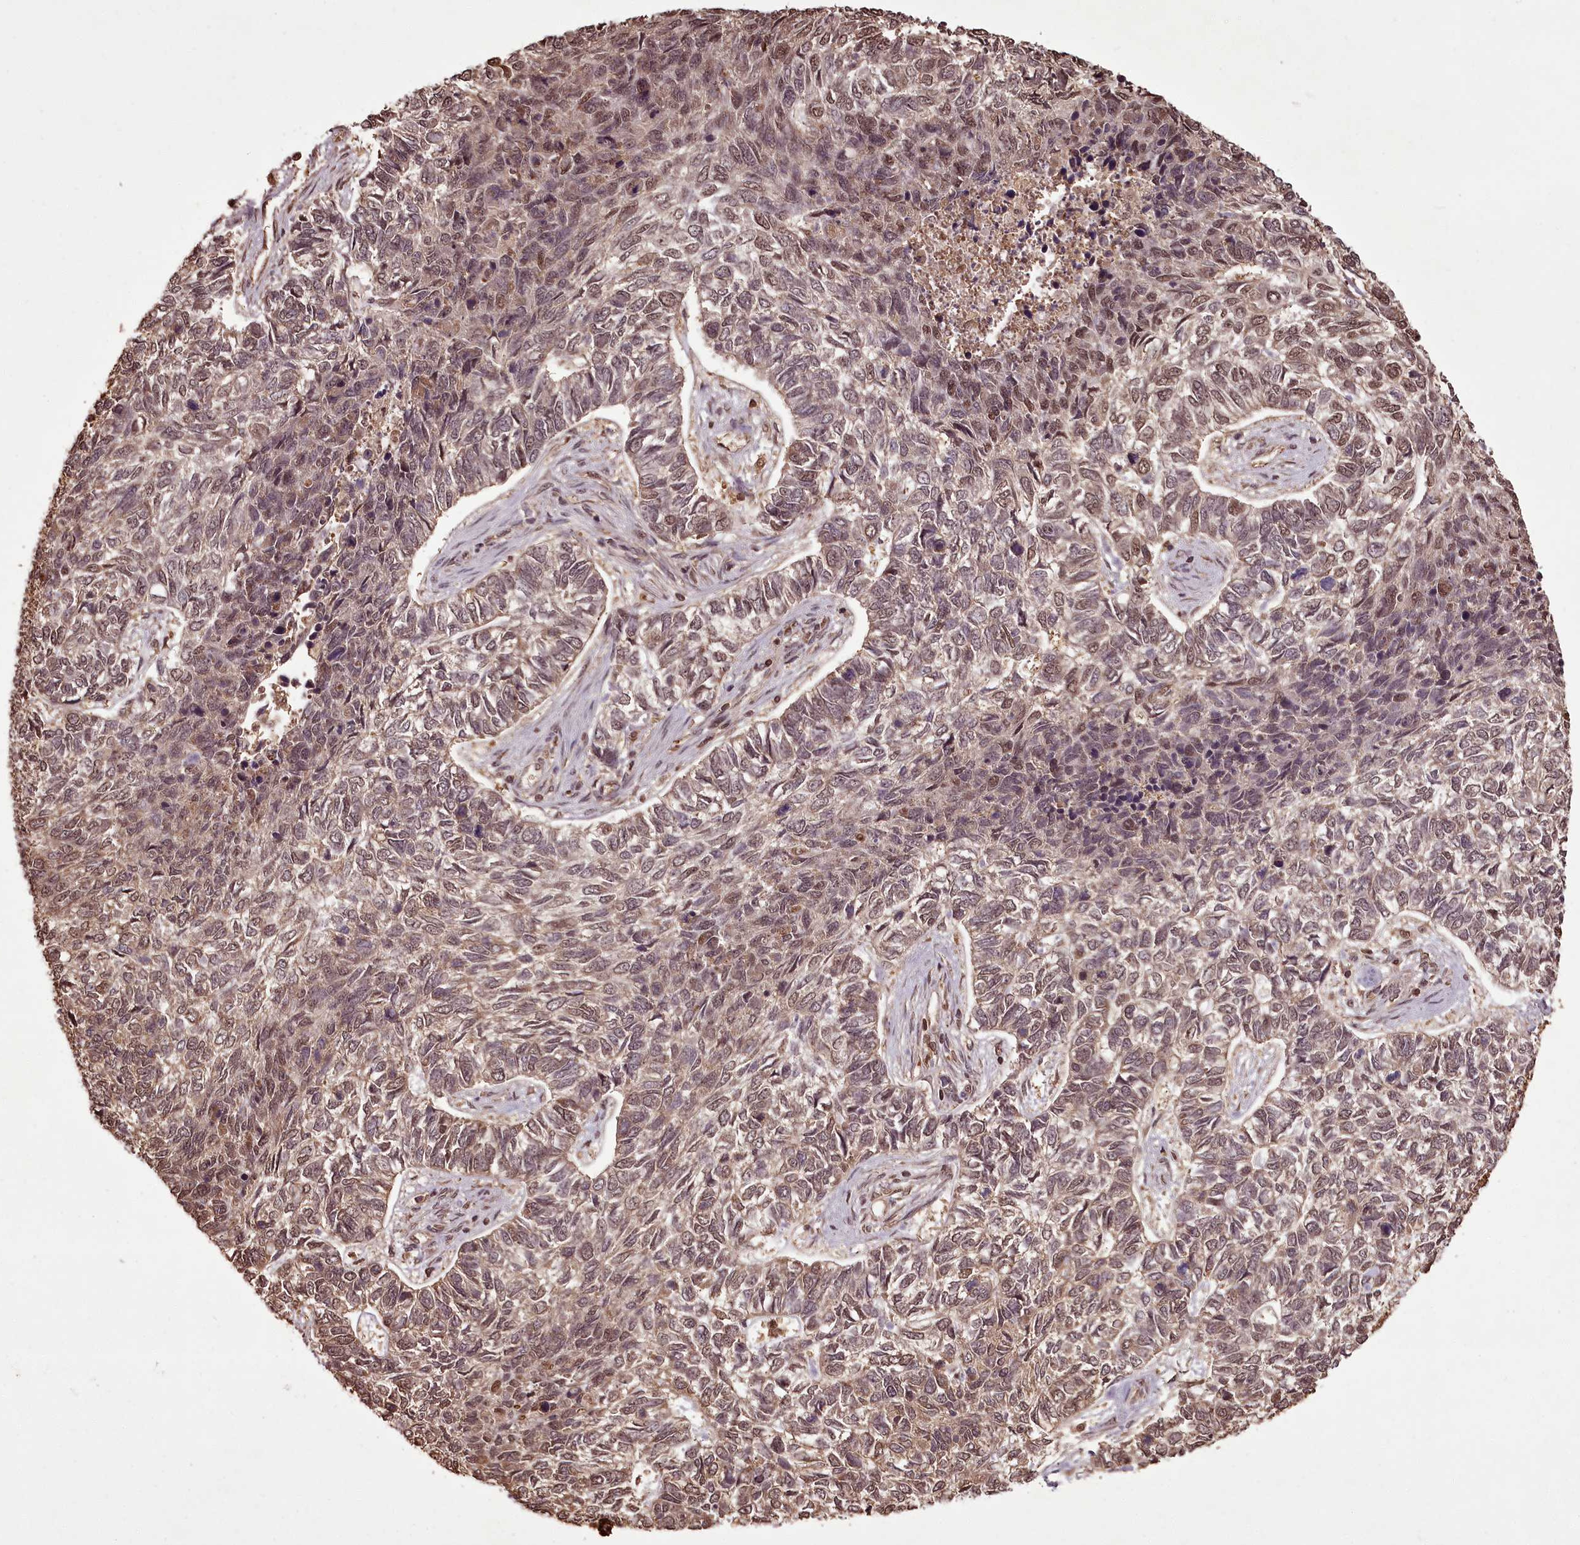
{"staining": {"intensity": "moderate", "quantity": "25%-75%", "location": "cytoplasmic/membranous,nuclear"}, "tissue": "skin cancer", "cell_type": "Tumor cells", "image_type": "cancer", "snomed": [{"axis": "morphology", "description": "Basal cell carcinoma"}, {"axis": "topography", "description": "Skin"}], "caption": "Immunohistochemistry staining of basal cell carcinoma (skin), which demonstrates medium levels of moderate cytoplasmic/membranous and nuclear positivity in approximately 25%-75% of tumor cells indicating moderate cytoplasmic/membranous and nuclear protein positivity. The staining was performed using DAB (brown) for protein detection and nuclei were counterstained in hematoxylin (blue).", "gene": "NPRL2", "patient": {"sex": "female", "age": 65}}